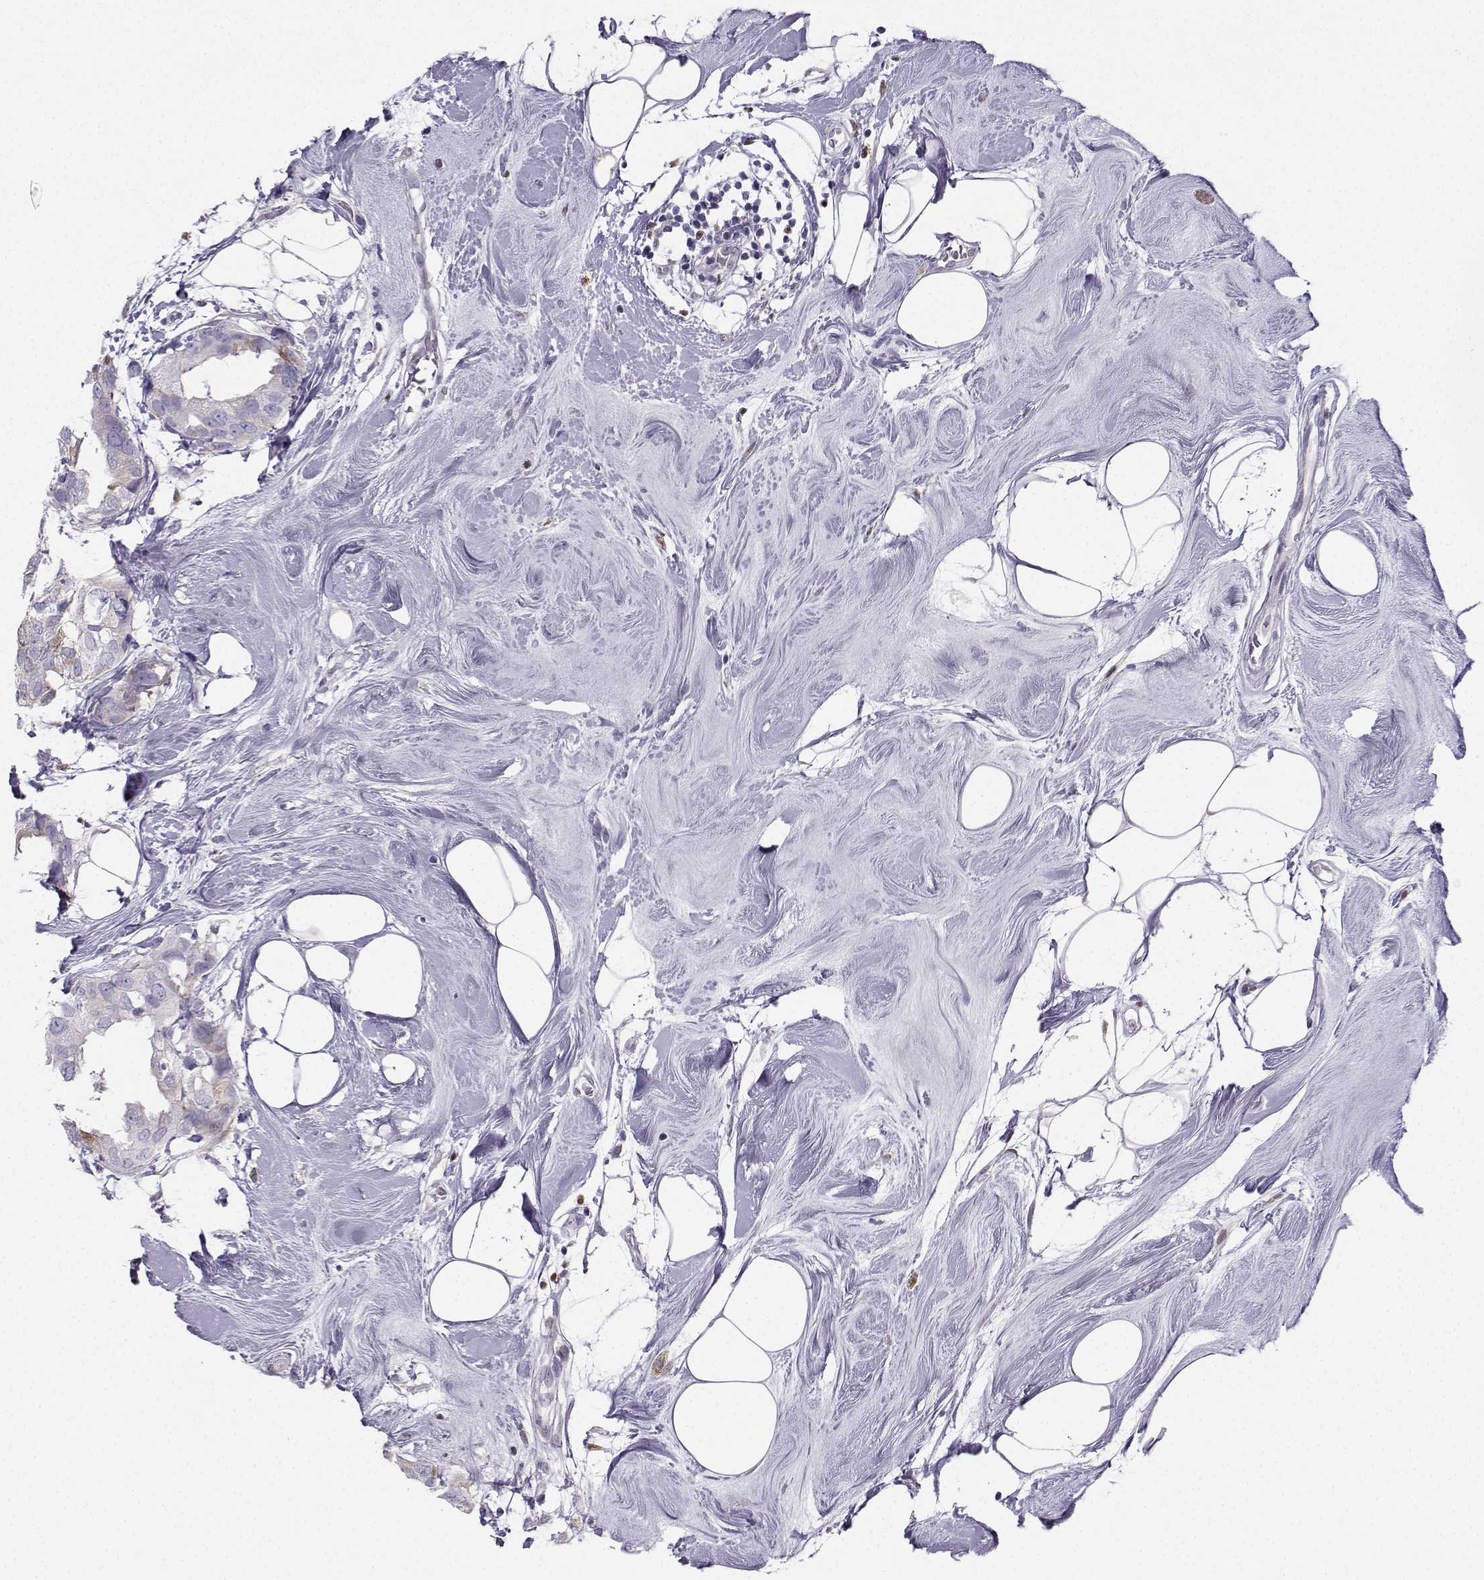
{"staining": {"intensity": "negative", "quantity": "none", "location": "none"}, "tissue": "breast cancer", "cell_type": "Tumor cells", "image_type": "cancer", "snomed": [{"axis": "morphology", "description": "Normal tissue, NOS"}, {"axis": "morphology", "description": "Duct carcinoma"}, {"axis": "topography", "description": "Breast"}], "caption": "The photomicrograph reveals no staining of tumor cells in breast intraductal carcinoma.", "gene": "DCLK3", "patient": {"sex": "female", "age": 40}}